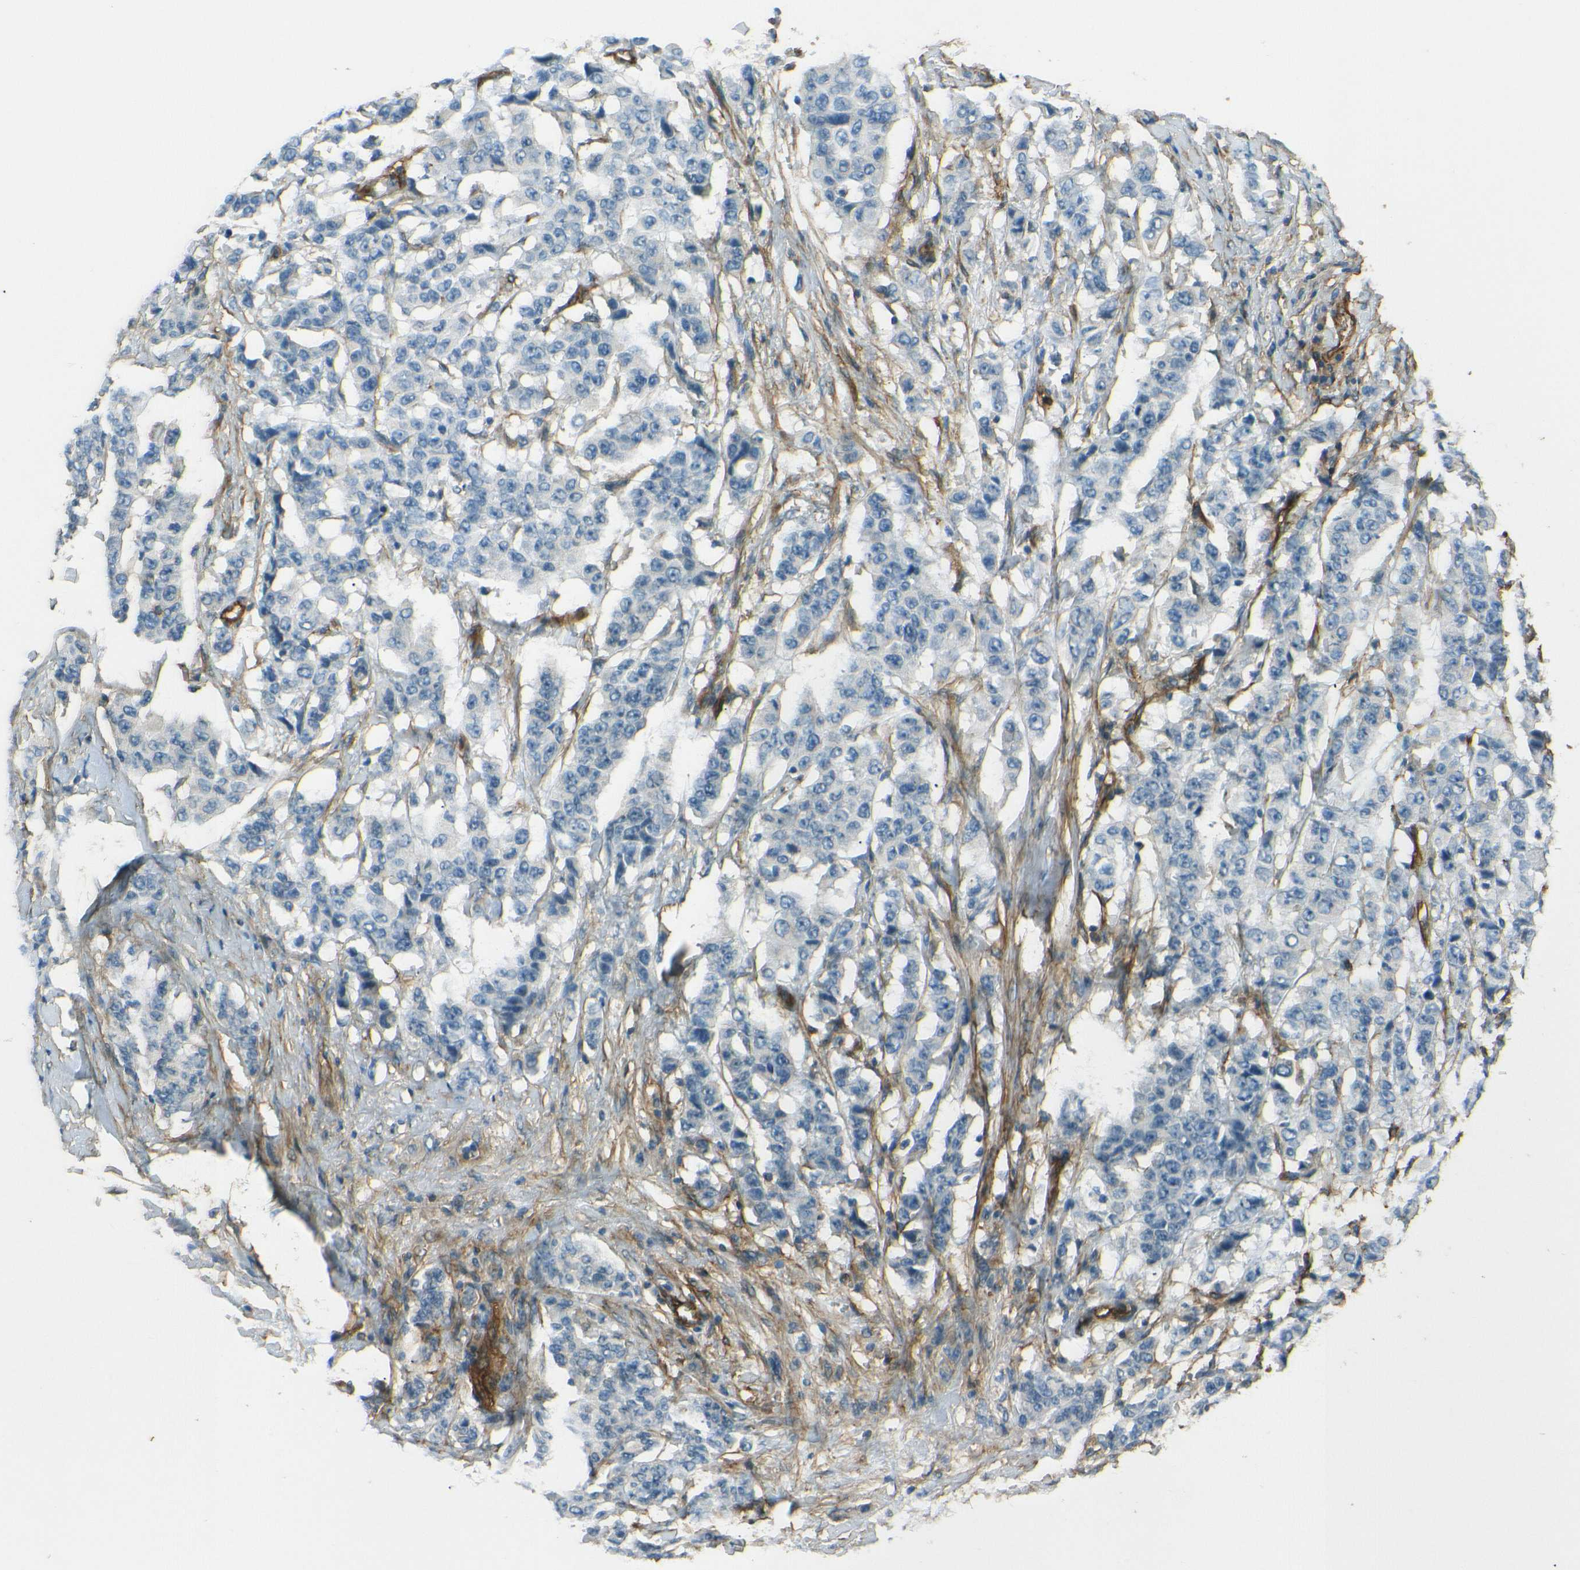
{"staining": {"intensity": "negative", "quantity": "none", "location": "none"}, "tissue": "breast cancer", "cell_type": "Tumor cells", "image_type": "cancer", "snomed": [{"axis": "morphology", "description": "Duct carcinoma"}, {"axis": "topography", "description": "Breast"}], "caption": "High magnification brightfield microscopy of intraductal carcinoma (breast) stained with DAB (brown) and counterstained with hematoxylin (blue): tumor cells show no significant expression.", "gene": "ENTPD1", "patient": {"sex": "female", "age": 40}}